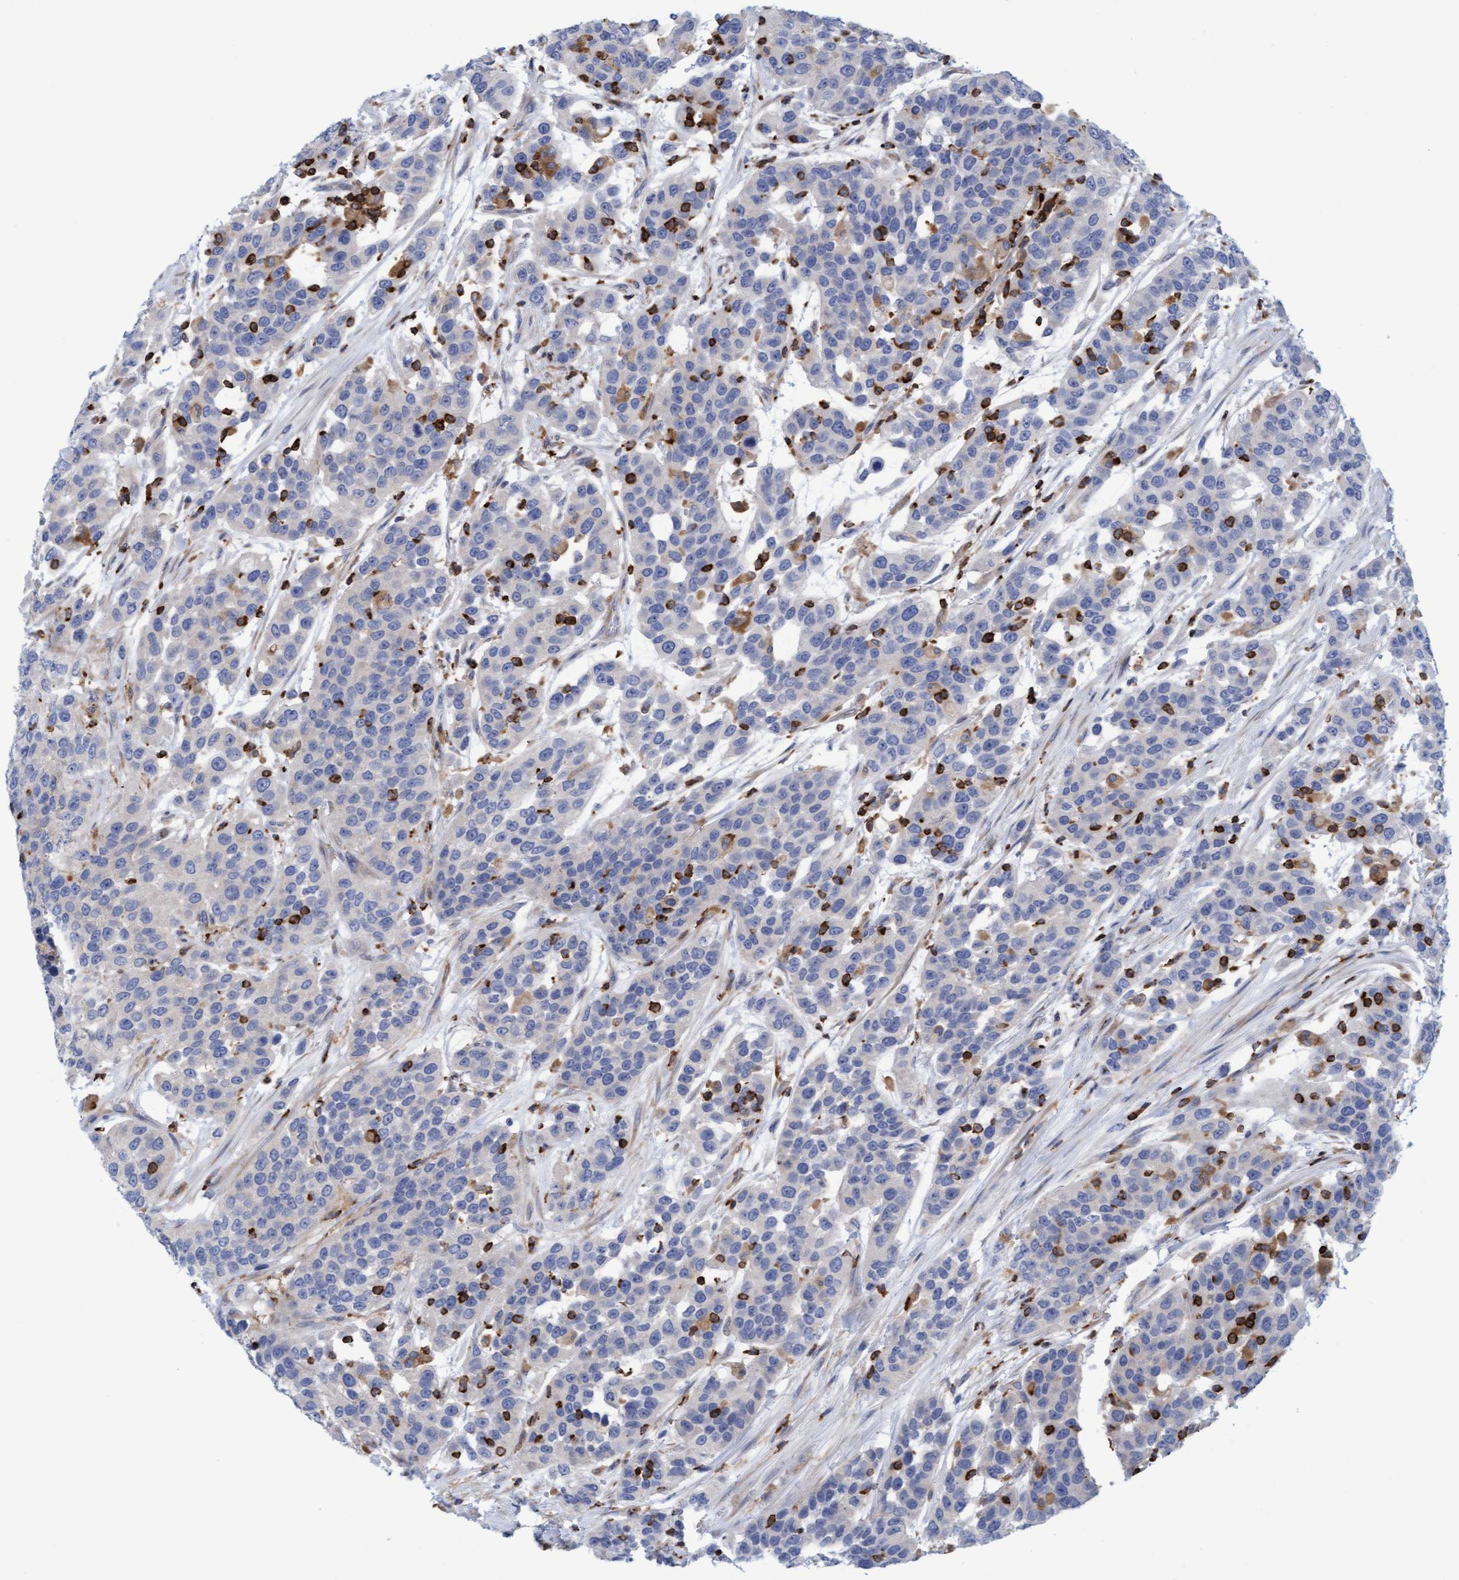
{"staining": {"intensity": "negative", "quantity": "none", "location": "none"}, "tissue": "urothelial cancer", "cell_type": "Tumor cells", "image_type": "cancer", "snomed": [{"axis": "morphology", "description": "Urothelial carcinoma, High grade"}, {"axis": "topography", "description": "Urinary bladder"}], "caption": "A photomicrograph of urothelial carcinoma (high-grade) stained for a protein reveals no brown staining in tumor cells.", "gene": "FNBP1", "patient": {"sex": "female", "age": 80}}